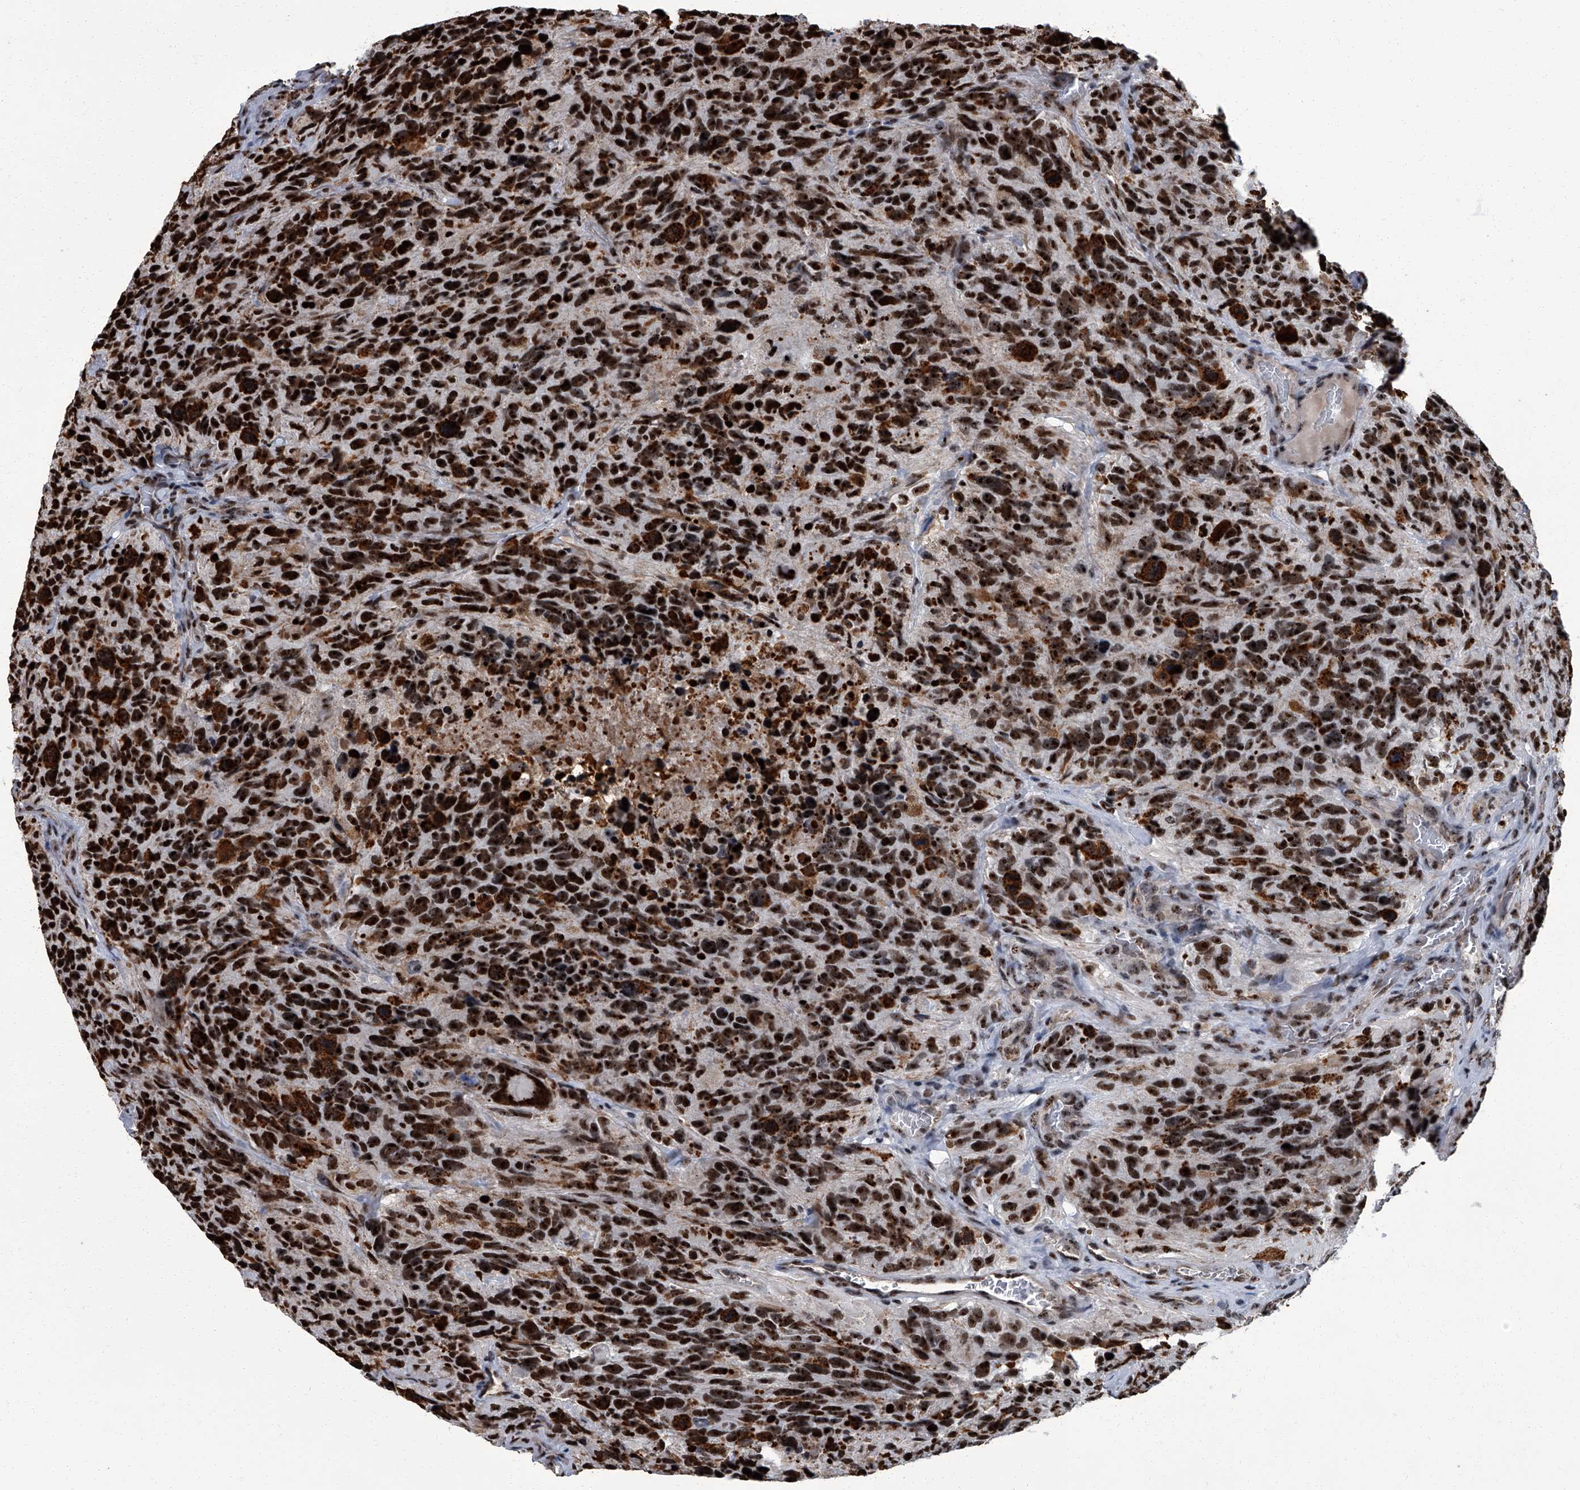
{"staining": {"intensity": "strong", "quantity": ">75%", "location": "cytoplasmic/membranous,nuclear"}, "tissue": "glioma", "cell_type": "Tumor cells", "image_type": "cancer", "snomed": [{"axis": "morphology", "description": "Glioma, malignant, High grade"}, {"axis": "topography", "description": "Brain"}], "caption": "There is high levels of strong cytoplasmic/membranous and nuclear staining in tumor cells of glioma, as demonstrated by immunohistochemical staining (brown color).", "gene": "ZNF518B", "patient": {"sex": "male", "age": 69}}